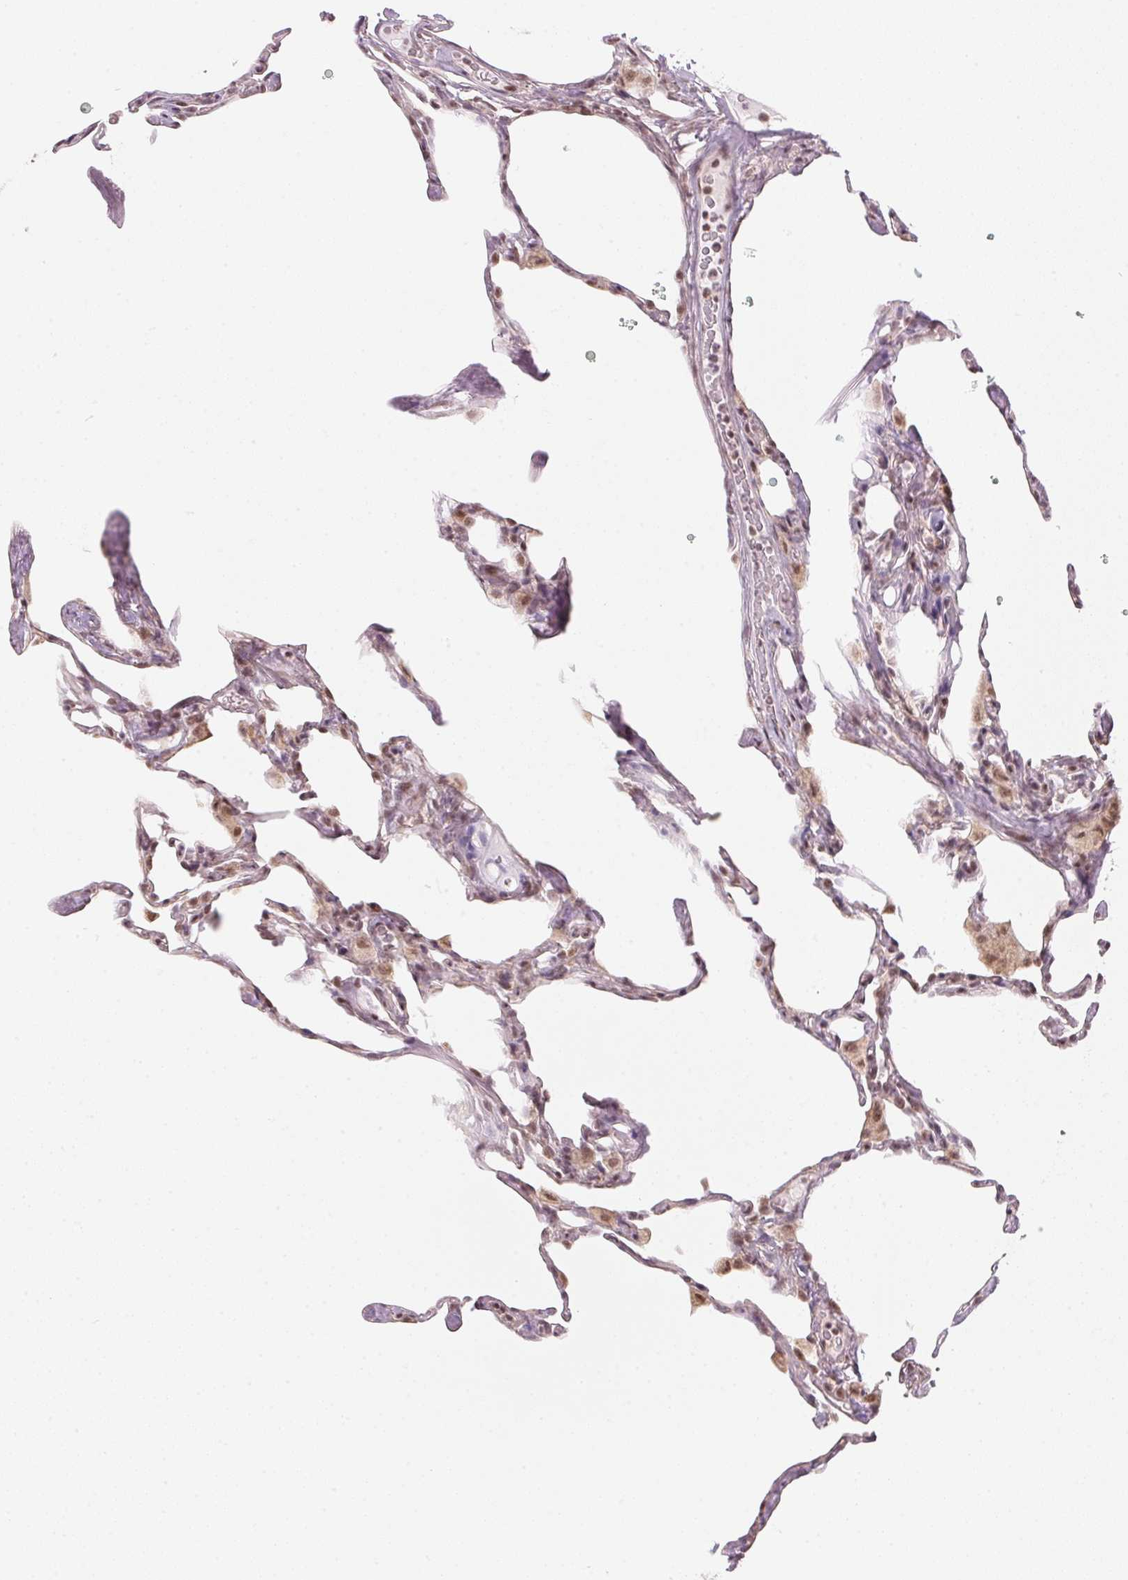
{"staining": {"intensity": "weak", "quantity": "25%-75%", "location": "nuclear"}, "tissue": "lung", "cell_type": "Alveolar cells", "image_type": "normal", "snomed": [{"axis": "morphology", "description": "Normal tissue, NOS"}, {"axis": "topography", "description": "Lung"}], "caption": "A brown stain highlights weak nuclear positivity of a protein in alveolar cells of normal human lung. (Brightfield microscopy of DAB IHC at high magnification).", "gene": "KAT6A", "patient": {"sex": "male", "age": 65}}